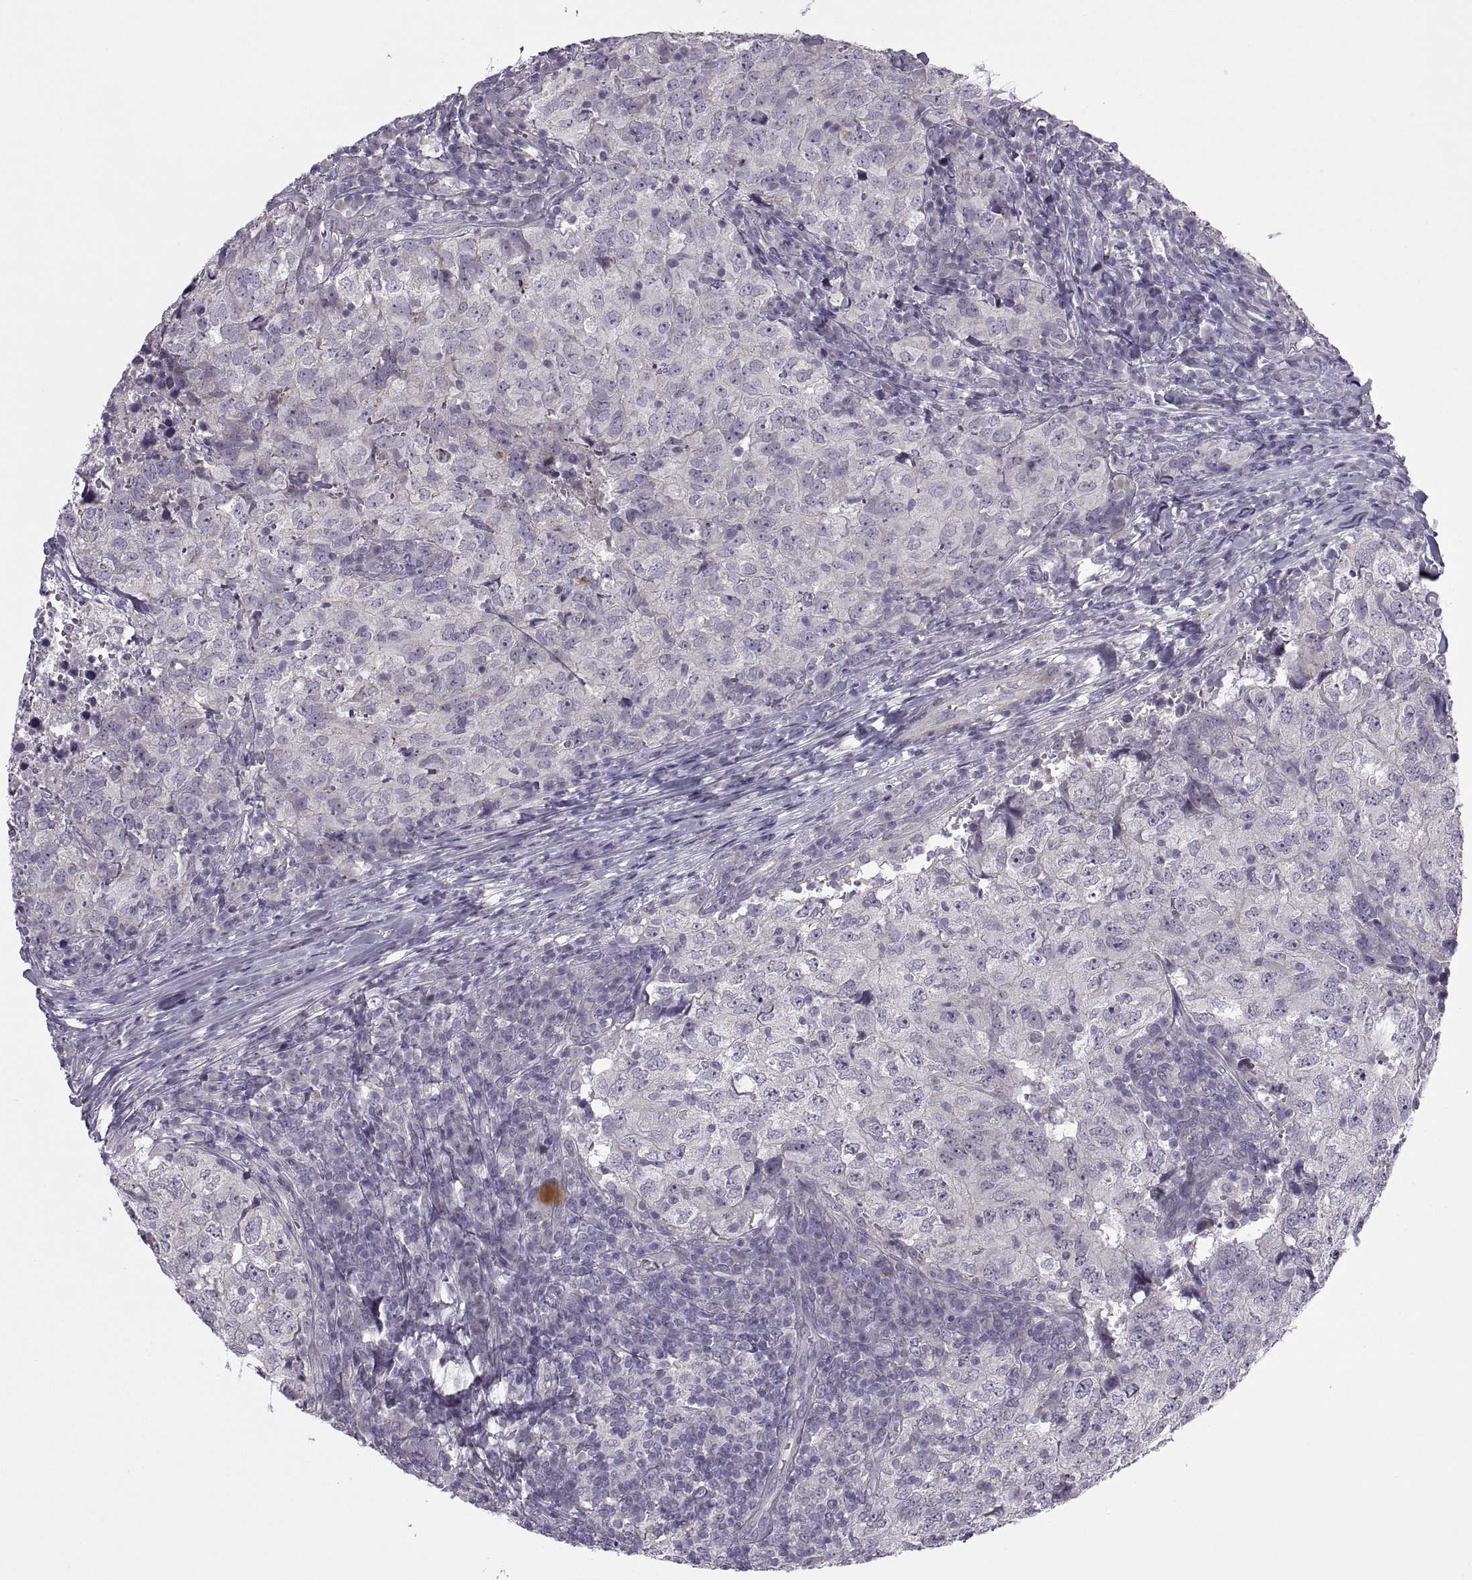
{"staining": {"intensity": "negative", "quantity": "none", "location": "none"}, "tissue": "breast cancer", "cell_type": "Tumor cells", "image_type": "cancer", "snomed": [{"axis": "morphology", "description": "Duct carcinoma"}, {"axis": "topography", "description": "Breast"}], "caption": "IHC image of human breast intraductal carcinoma stained for a protein (brown), which displays no expression in tumor cells. (Stains: DAB immunohistochemistry (IHC) with hematoxylin counter stain, Microscopy: brightfield microscopy at high magnification).", "gene": "RIPK4", "patient": {"sex": "female", "age": 30}}